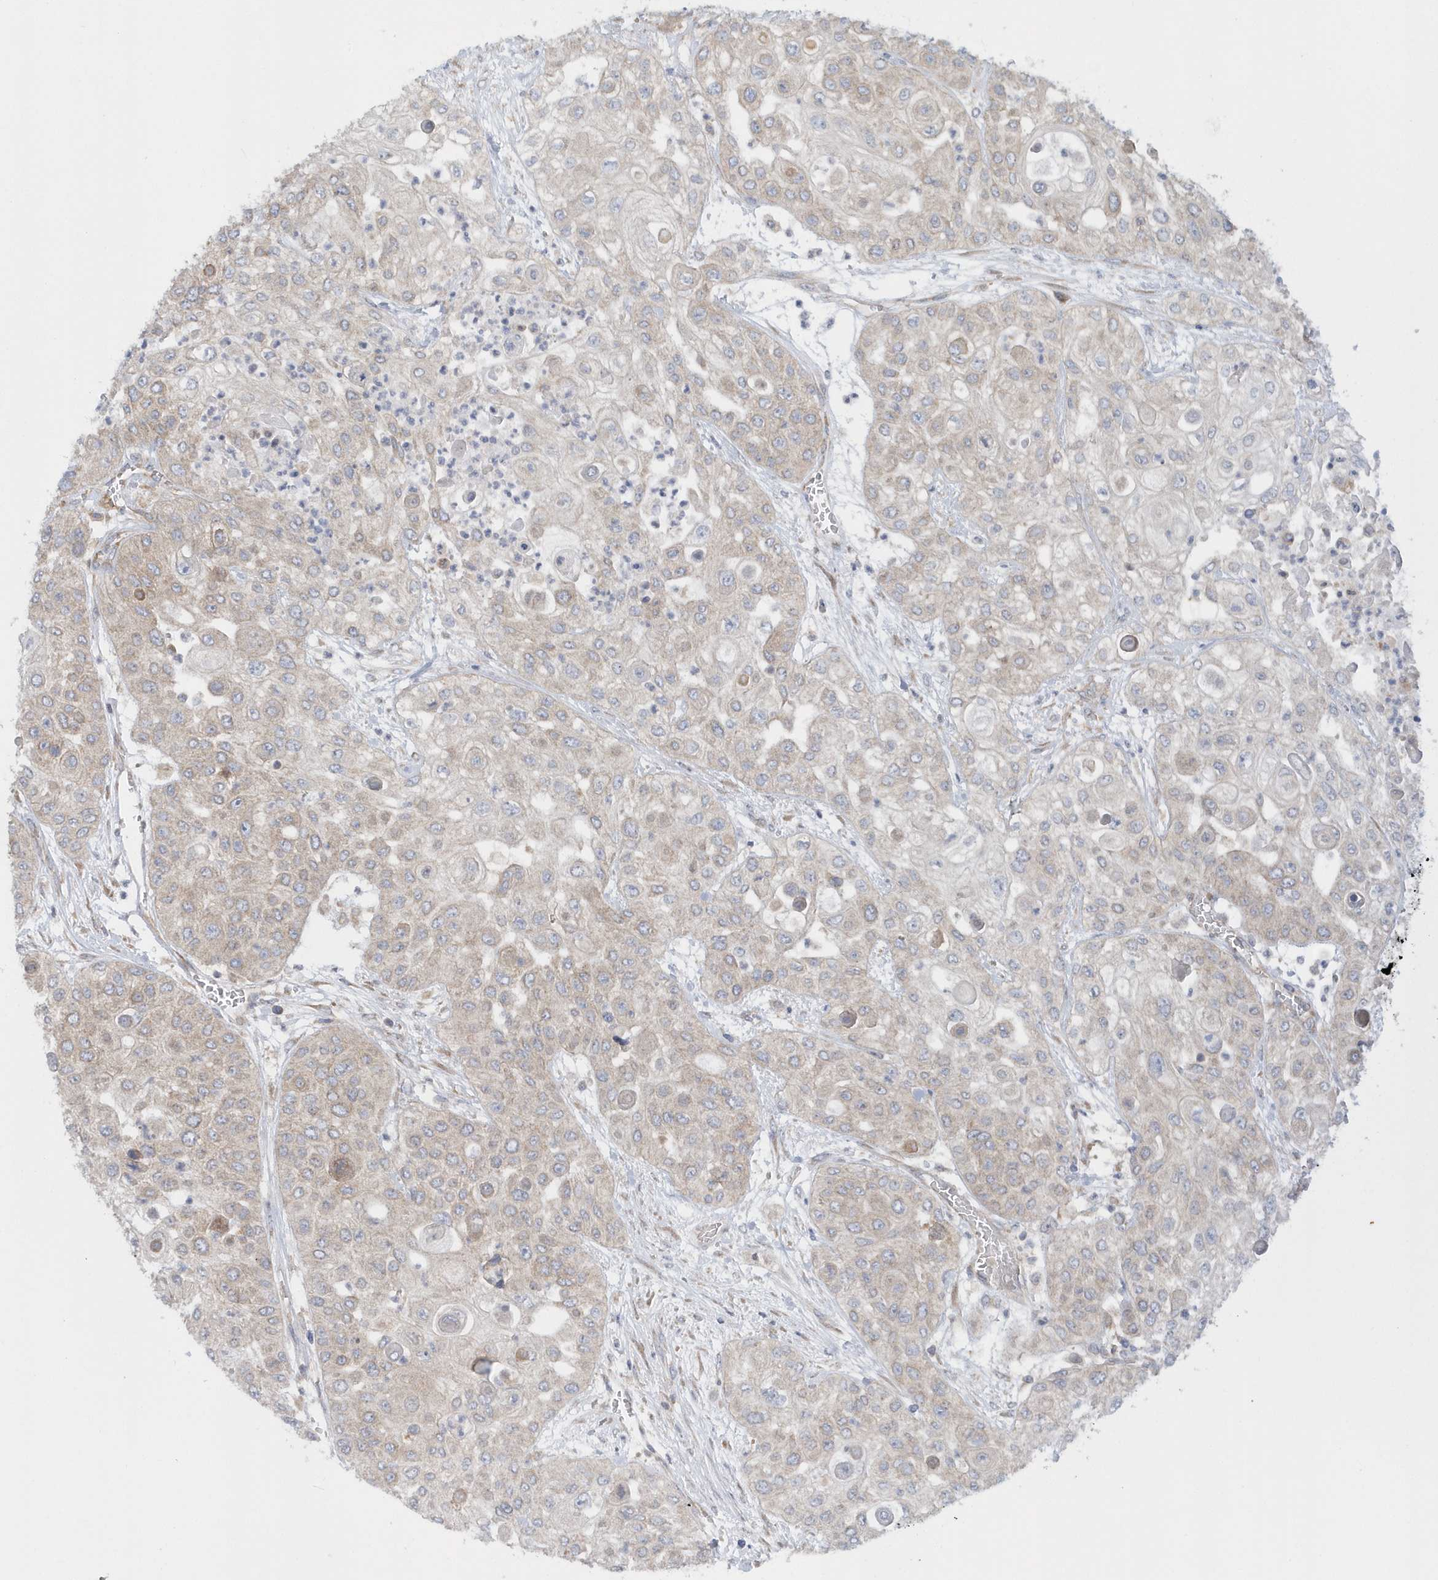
{"staining": {"intensity": "weak", "quantity": "<25%", "location": "cytoplasmic/membranous"}, "tissue": "urothelial cancer", "cell_type": "Tumor cells", "image_type": "cancer", "snomed": [{"axis": "morphology", "description": "Urothelial carcinoma, High grade"}, {"axis": "topography", "description": "Urinary bladder"}], "caption": "Tumor cells are negative for brown protein staining in high-grade urothelial carcinoma.", "gene": "EIF3C", "patient": {"sex": "female", "age": 79}}